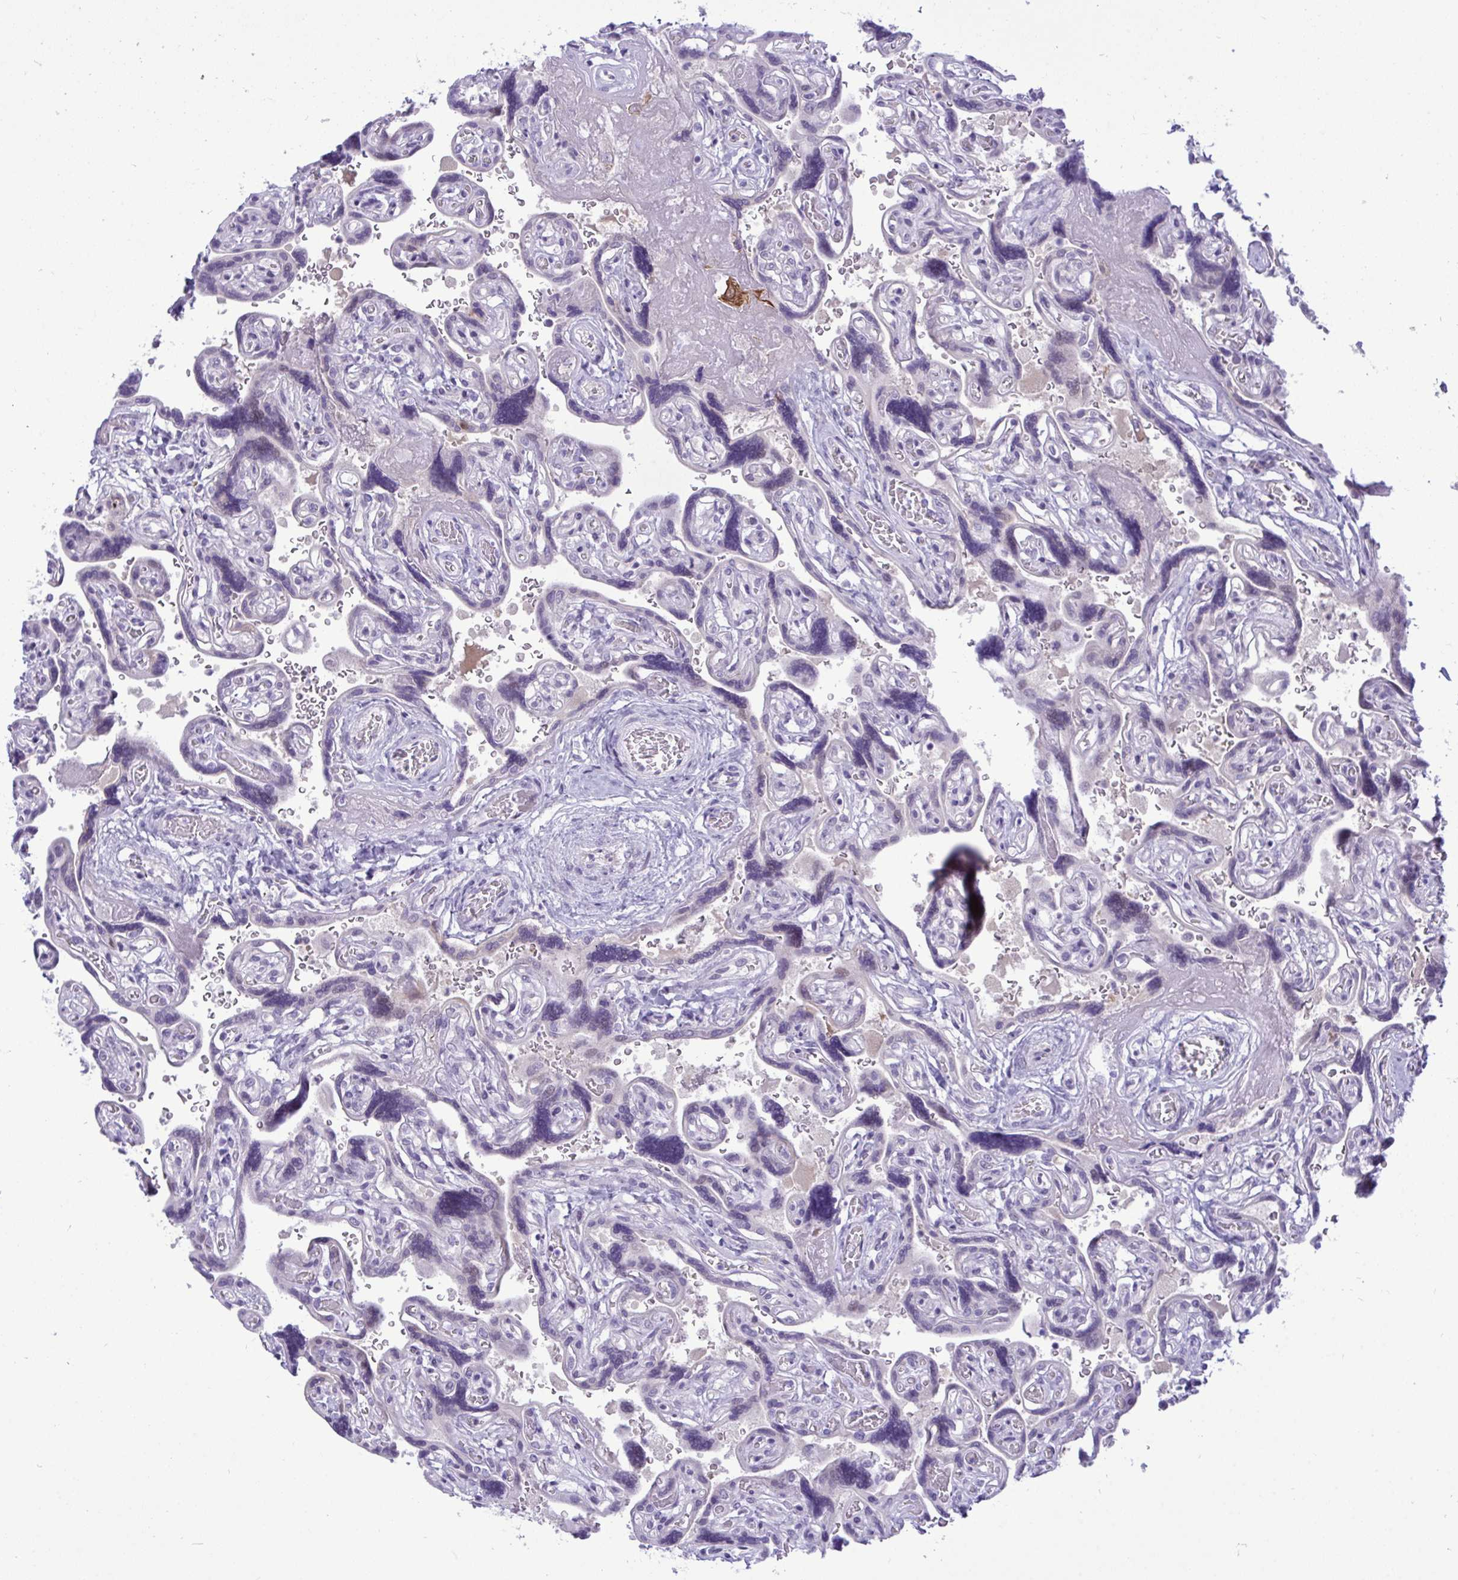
{"staining": {"intensity": "negative", "quantity": "none", "location": "none"}, "tissue": "placenta", "cell_type": "Decidual cells", "image_type": "normal", "snomed": [{"axis": "morphology", "description": "Normal tissue, NOS"}, {"axis": "topography", "description": "Placenta"}], "caption": "Placenta was stained to show a protein in brown. There is no significant expression in decidual cells. (Immunohistochemistry (ihc), brightfield microscopy, high magnification).", "gene": "EPOP", "patient": {"sex": "female", "age": 32}}